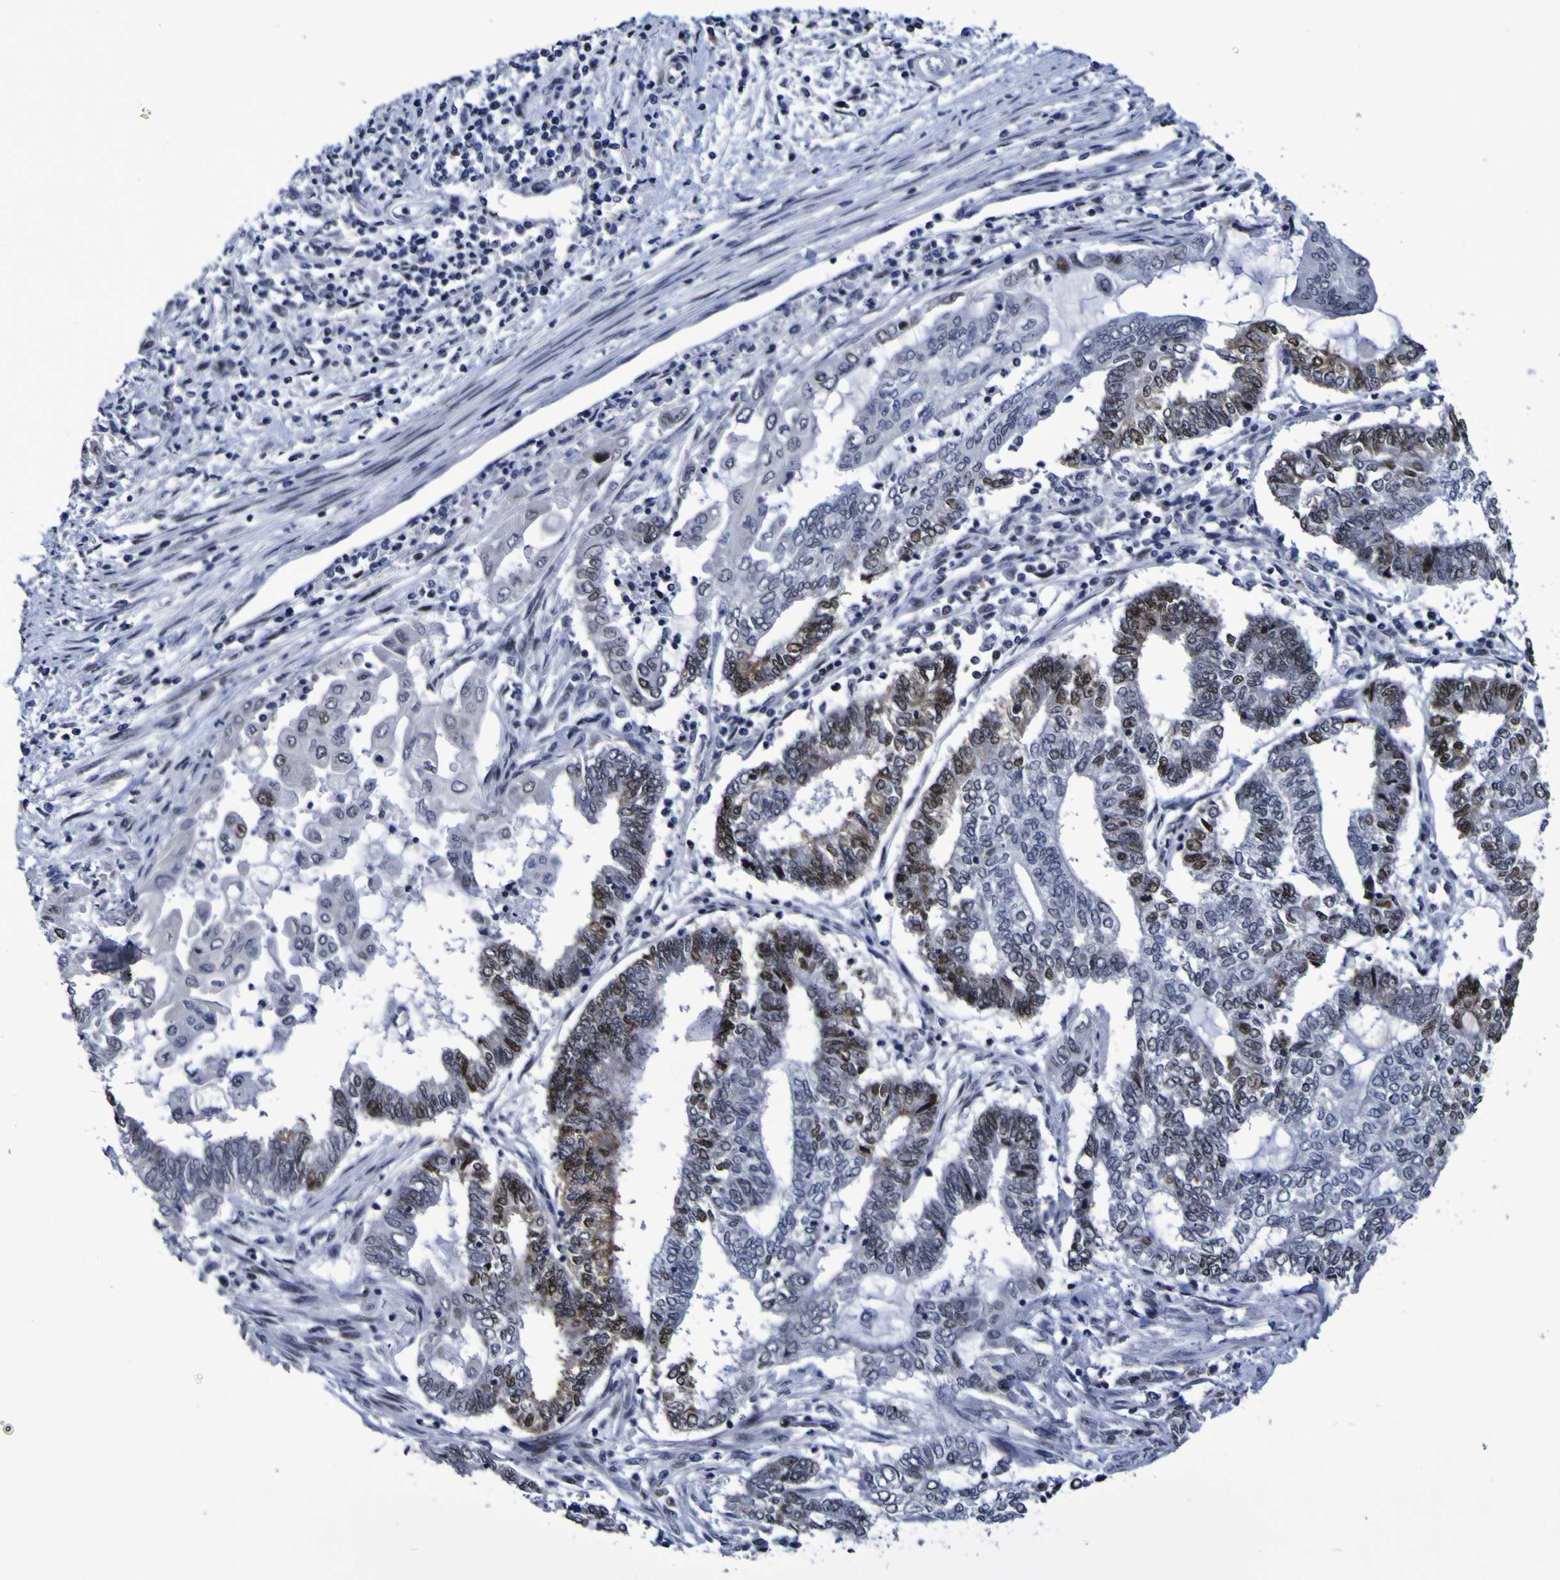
{"staining": {"intensity": "strong", "quantity": "25%-75%", "location": "nuclear"}, "tissue": "endometrial cancer", "cell_type": "Tumor cells", "image_type": "cancer", "snomed": [{"axis": "morphology", "description": "Adenocarcinoma, NOS"}, {"axis": "topography", "description": "Uterus"}, {"axis": "topography", "description": "Endometrium"}], "caption": "High-power microscopy captured an IHC image of endometrial cancer (adenocarcinoma), revealing strong nuclear positivity in about 25%-75% of tumor cells.", "gene": "MBD3", "patient": {"sex": "female", "age": 70}}